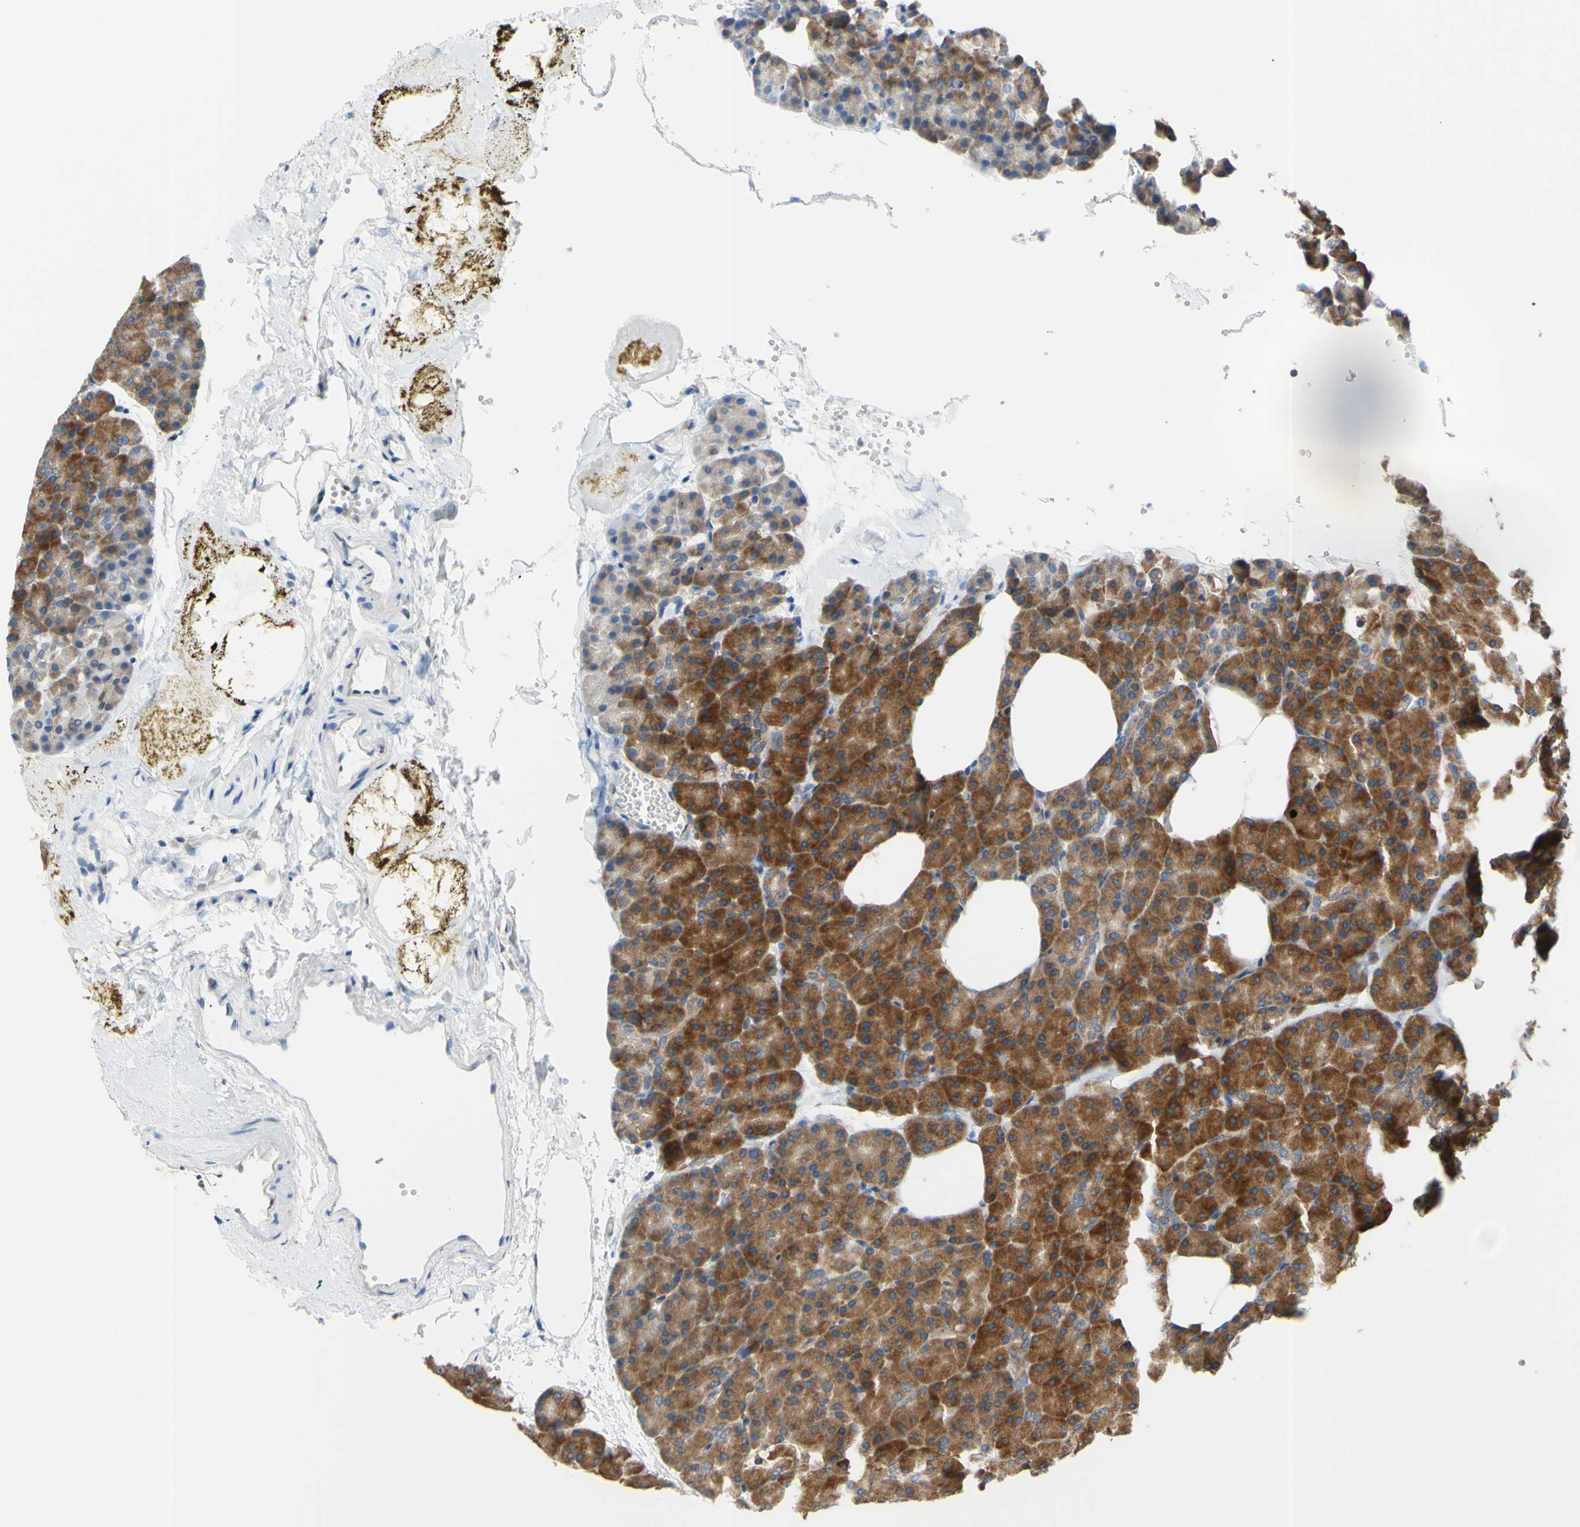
{"staining": {"intensity": "moderate", "quantity": ">75%", "location": "cytoplasmic/membranous"}, "tissue": "pancreas", "cell_type": "Exocrine glandular cells", "image_type": "normal", "snomed": [{"axis": "morphology", "description": "Normal tissue, NOS"}, {"axis": "topography", "description": "Pancreas"}], "caption": "An image of pancreas stained for a protein exhibits moderate cytoplasmic/membranous brown staining in exocrine glandular cells. The staining was performed using DAB (3,3'-diaminobenzidine) to visualize the protein expression in brown, while the nuclei were stained in blue with hematoxylin (Magnification: 20x).", "gene": "MGST2", "patient": {"sex": "female", "age": 35}}